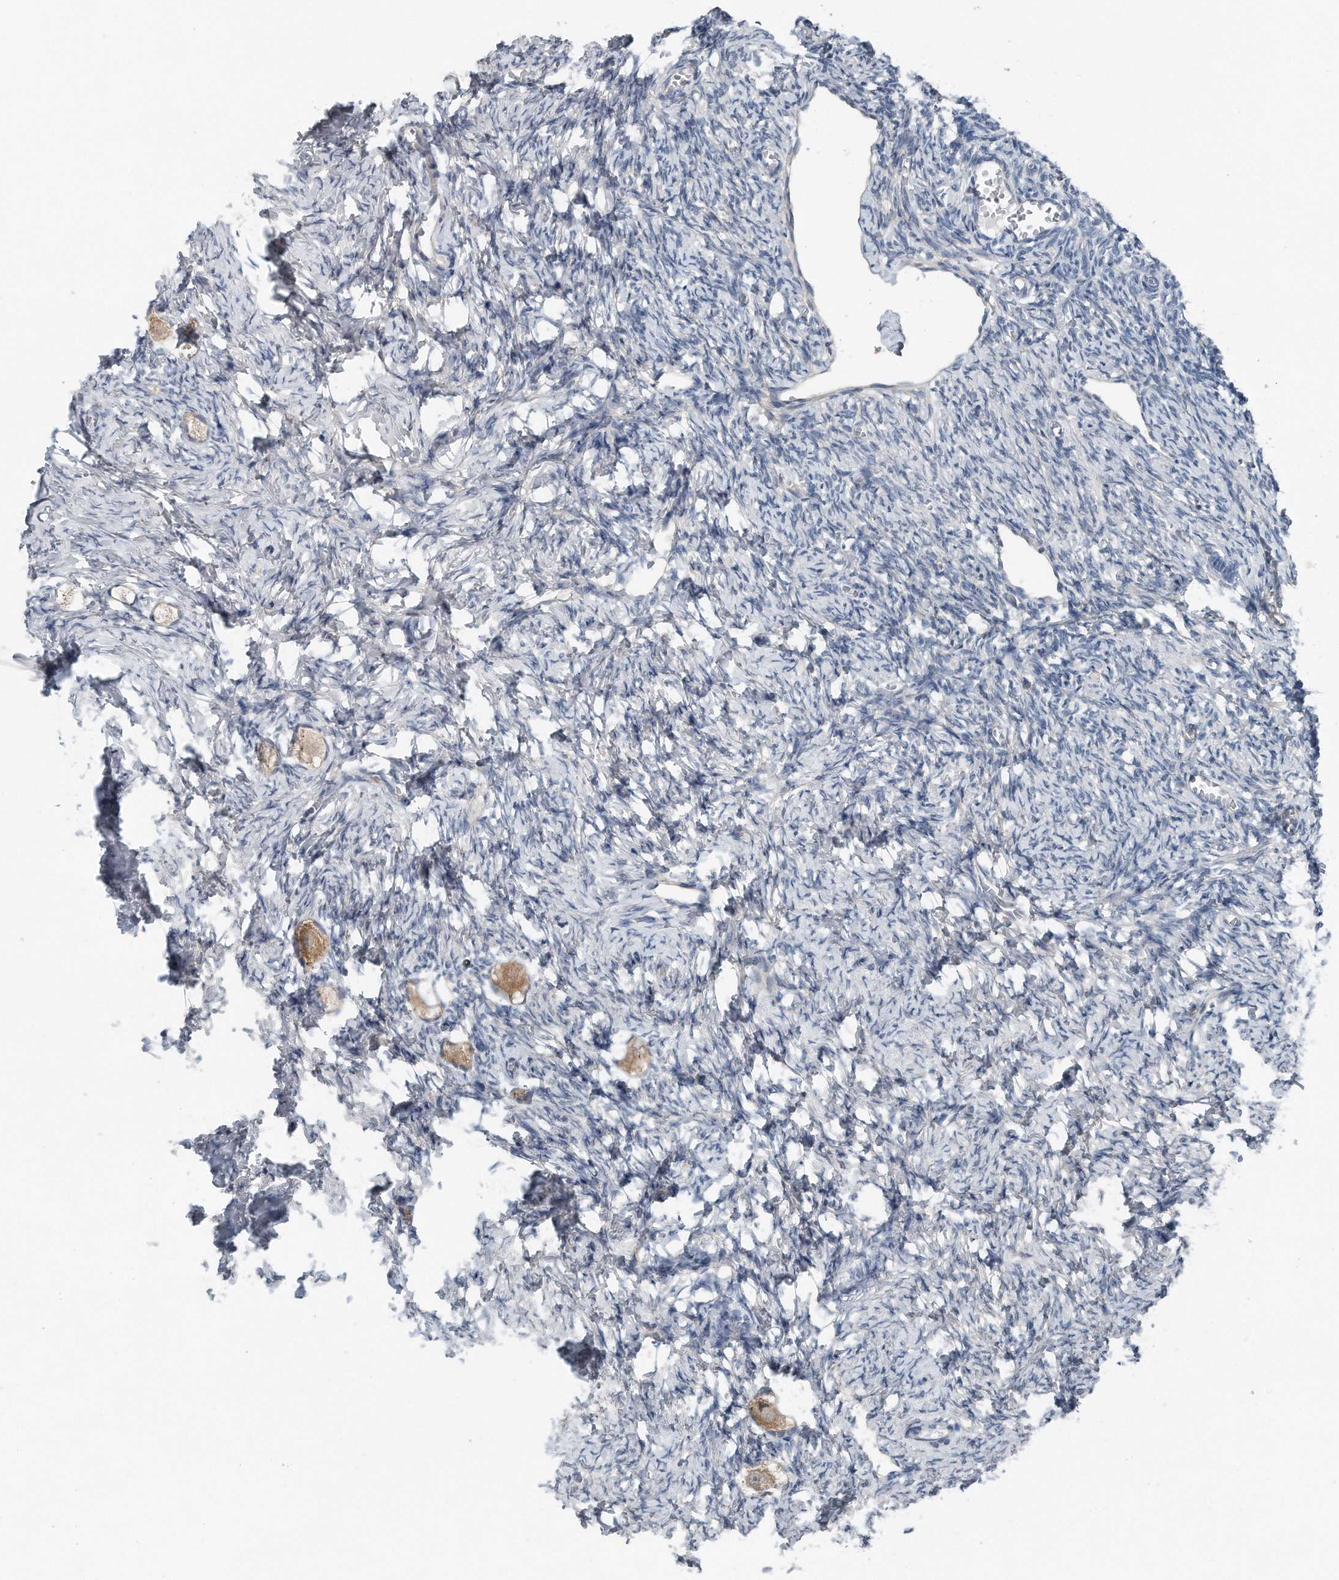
{"staining": {"intensity": "moderate", "quantity": ">75%", "location": "cytoplasmic/membranous"}, "tissue": "ovary", "cell_type": "Follicle cells", "image_type": "normal", "snomed": [{"axis": "morphology", "description": "Normal tissue, NOS"}, {"axis": "topography", "description": "Ovary"}], "caption": "DAB immunohistochemical staining of benign ovary demonstrates moderate cytoplasmic/membranous protein expression in about >75% of follicle cells. The staining was performed using DAB to visualize the protein expression in brown, while the nuclei were stained in blue with hematoxylin (Magnification: 20x).", "gene": "YRDC", "patient": {"sex": "female", "age": 27}}